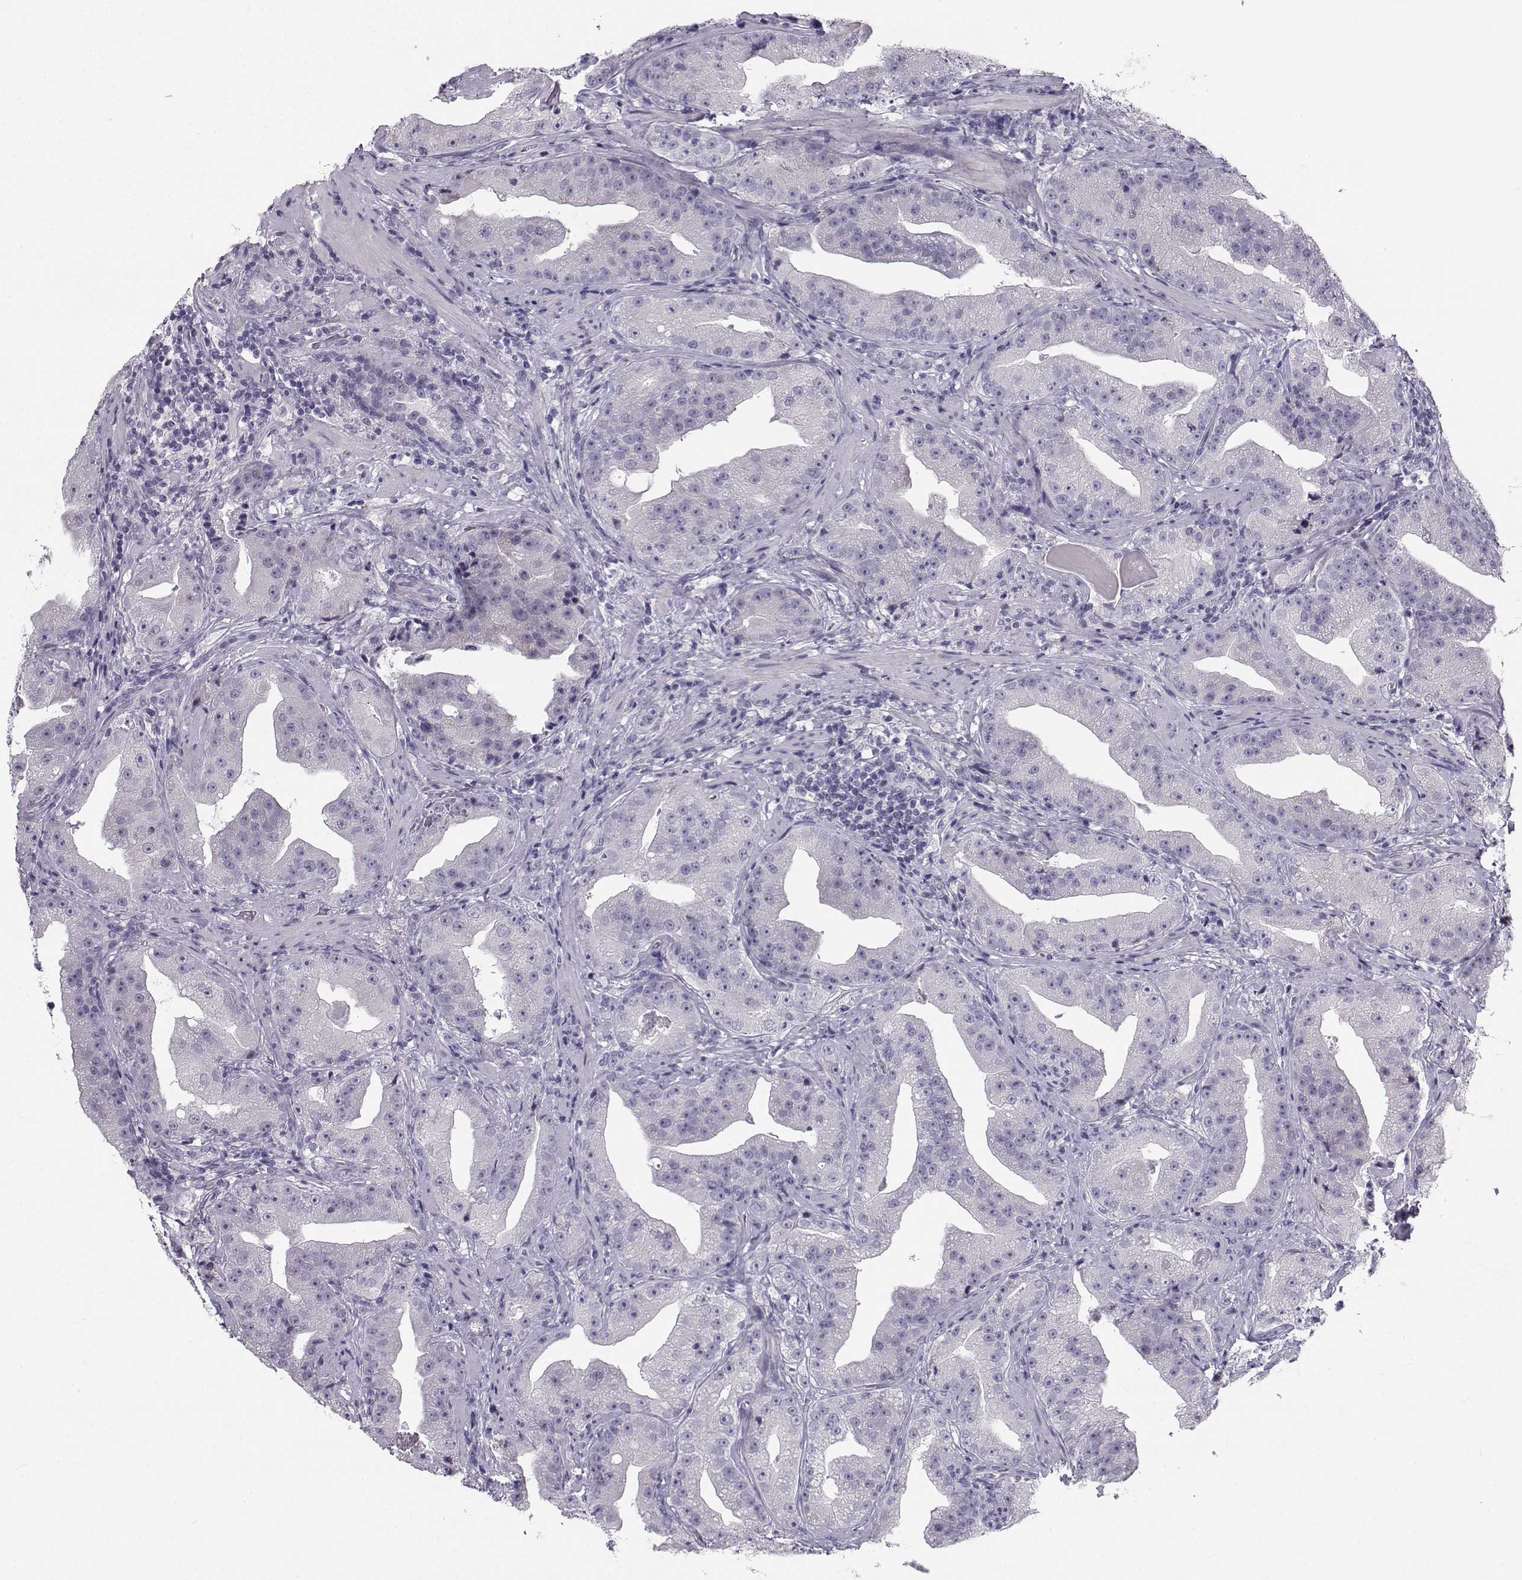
{"staining": {"intensity": "negative", "quantity": "none", "location": "none"}, "tissue": "prostate cancer", "cell_type": "Tumor cells", "image_type": "cancer", "snomed": [{"axis": "morphology", "description": "Adenocarcinoma, Low grade"}, {"axis": "topography", "description": "Prostate"}], "caption": "Immunohistochemistry (IHC) image of neoplastic tissue: human prostate adenocarcinoma (low-grade) stained with DAB (3,3'-diaminobenzidine) reveals no significant protein positivity in tumor cells.", "gene": "SYCE1", "patient": {"sex": "male", "age": 62}}